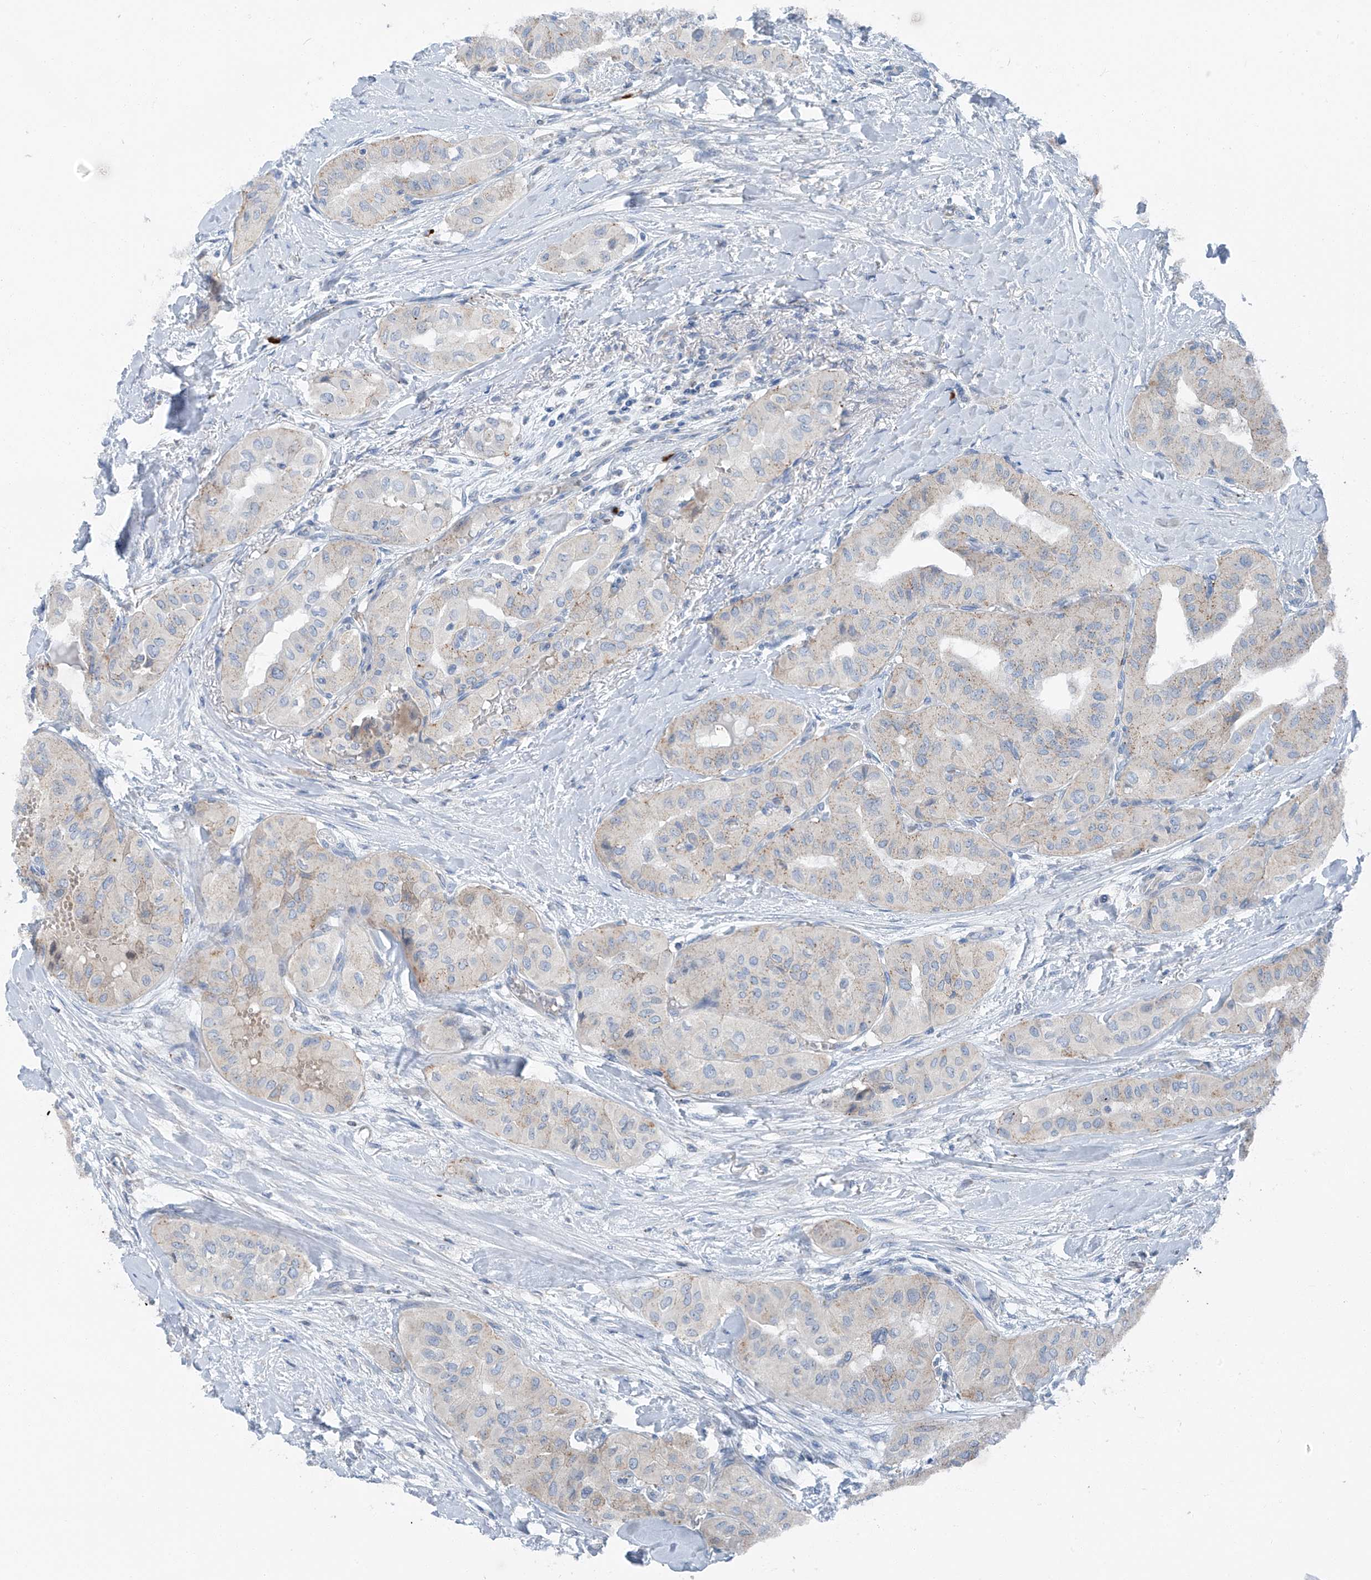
{"staining": {"intensity": "negative", "quantity": "none", "location": "none"}, "tissue": "thyroid cancer", "cell_type": "Tumor cells", "image_type": "cancer", "snomed": [{"axis": "morphology", "description": "Papillary adenocarcinoma, NOS"}, {"axis": "topography", "description": "Thyroid gland"}], "caption": "Human thyroid cancer (papillary adenocarcinoma) stained for a protein using immunohistochemistry demonstrates no positivity in tumor cells.", "gene": "CHMP2B", "patient": {"sex": "female", "age": 59}}